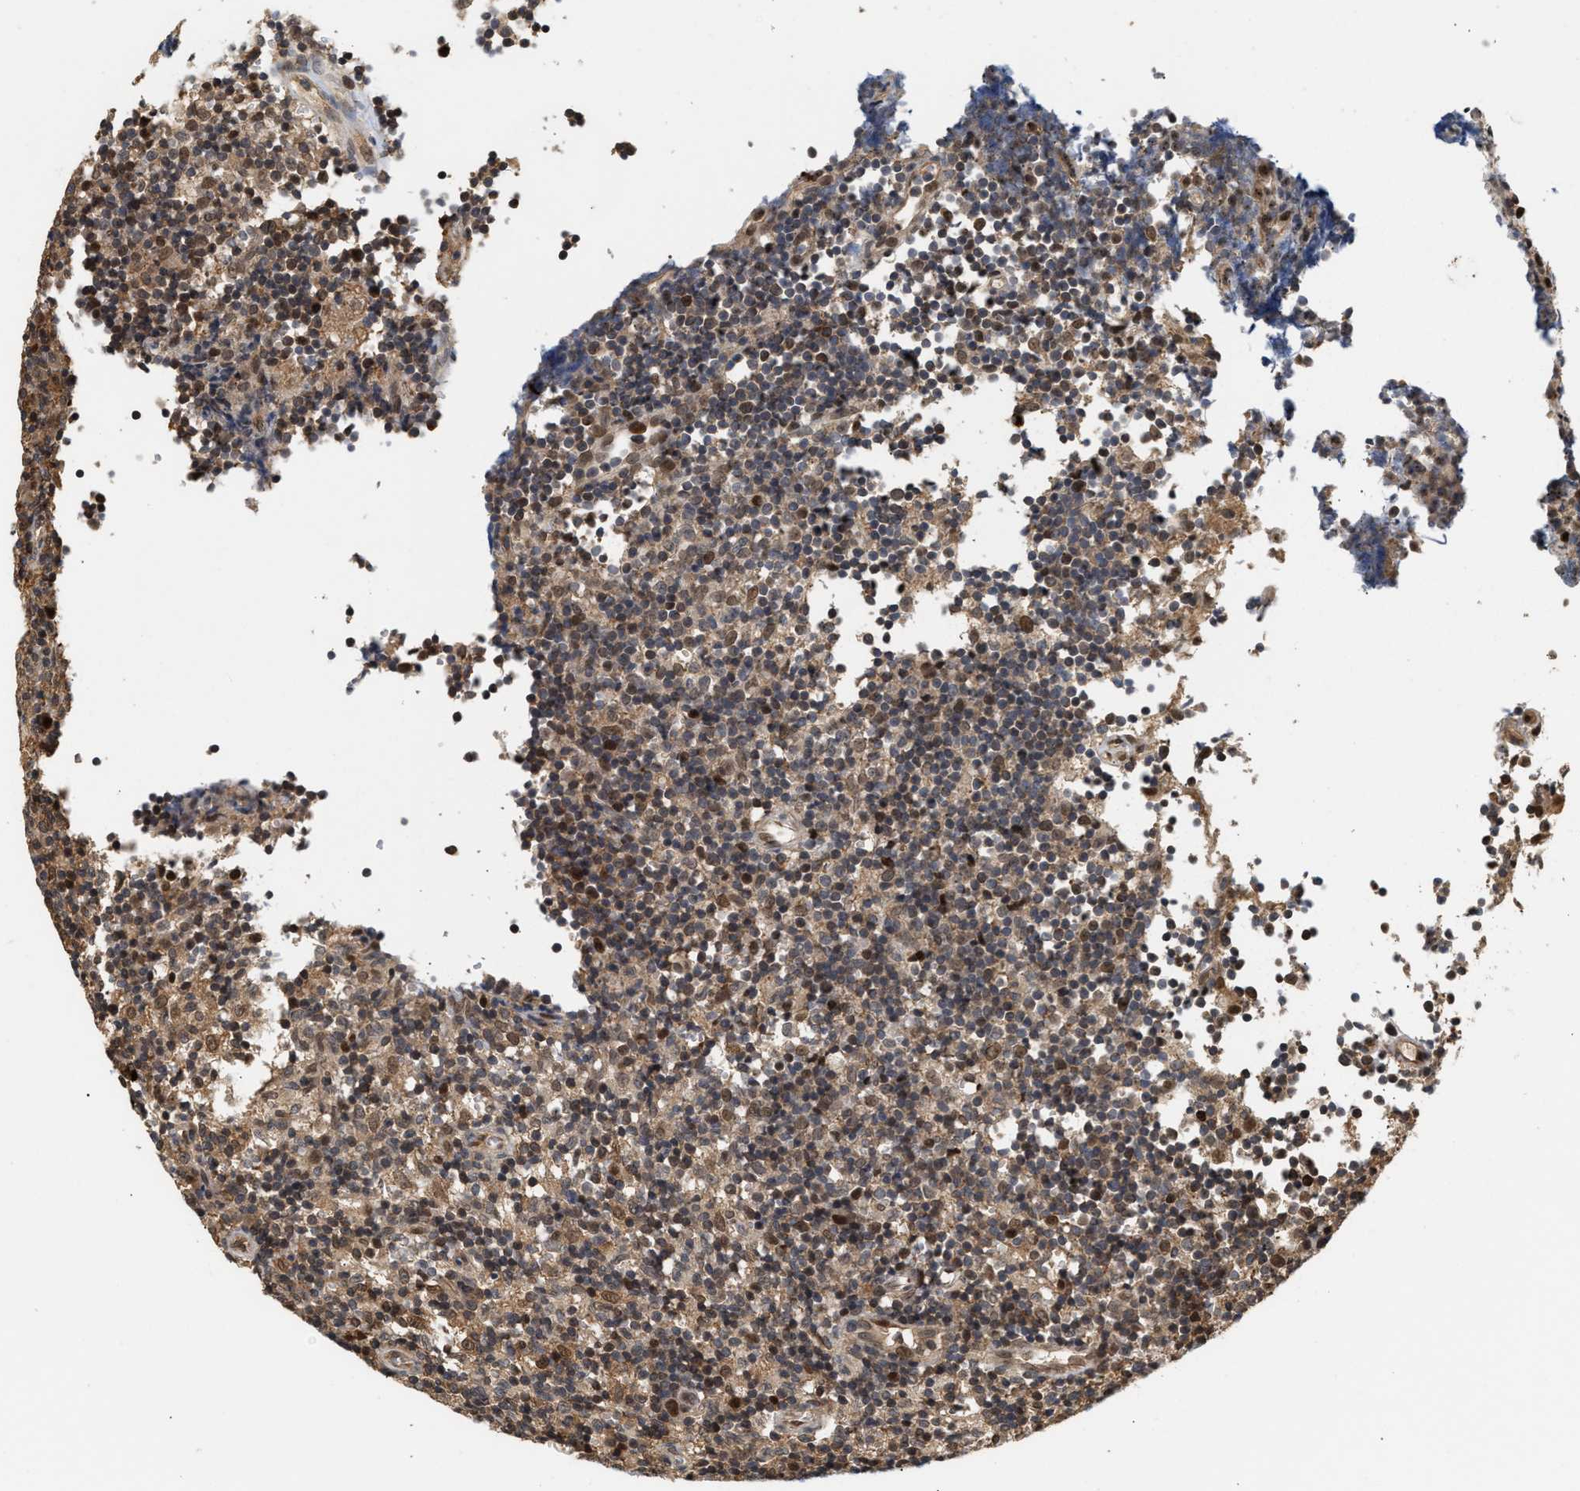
{"staining": {"intensity": "moderate", "quantity": ">75%", "location": "nuclear"}, "tissue": "lymph node", "cell_type": "Germinal center cells", "image_type": "normal", "snomed": [{"axis": "morphology", "description": "Normal tissue, NOS"}, {"axis": "morphology", "description": "Inflammation, NOS"}, {"axis": "topography", "description": "Lymph node"}], "caption": "Protein staining of unremarkable lymph node demonstrates moderate nuclear expression in approximately >75% of germinal center cells. The protein is shown in brown color, while the nuclei are stained blue.", "gene": "ABHD5", "patient": {"sex": "male", "age": 55}}